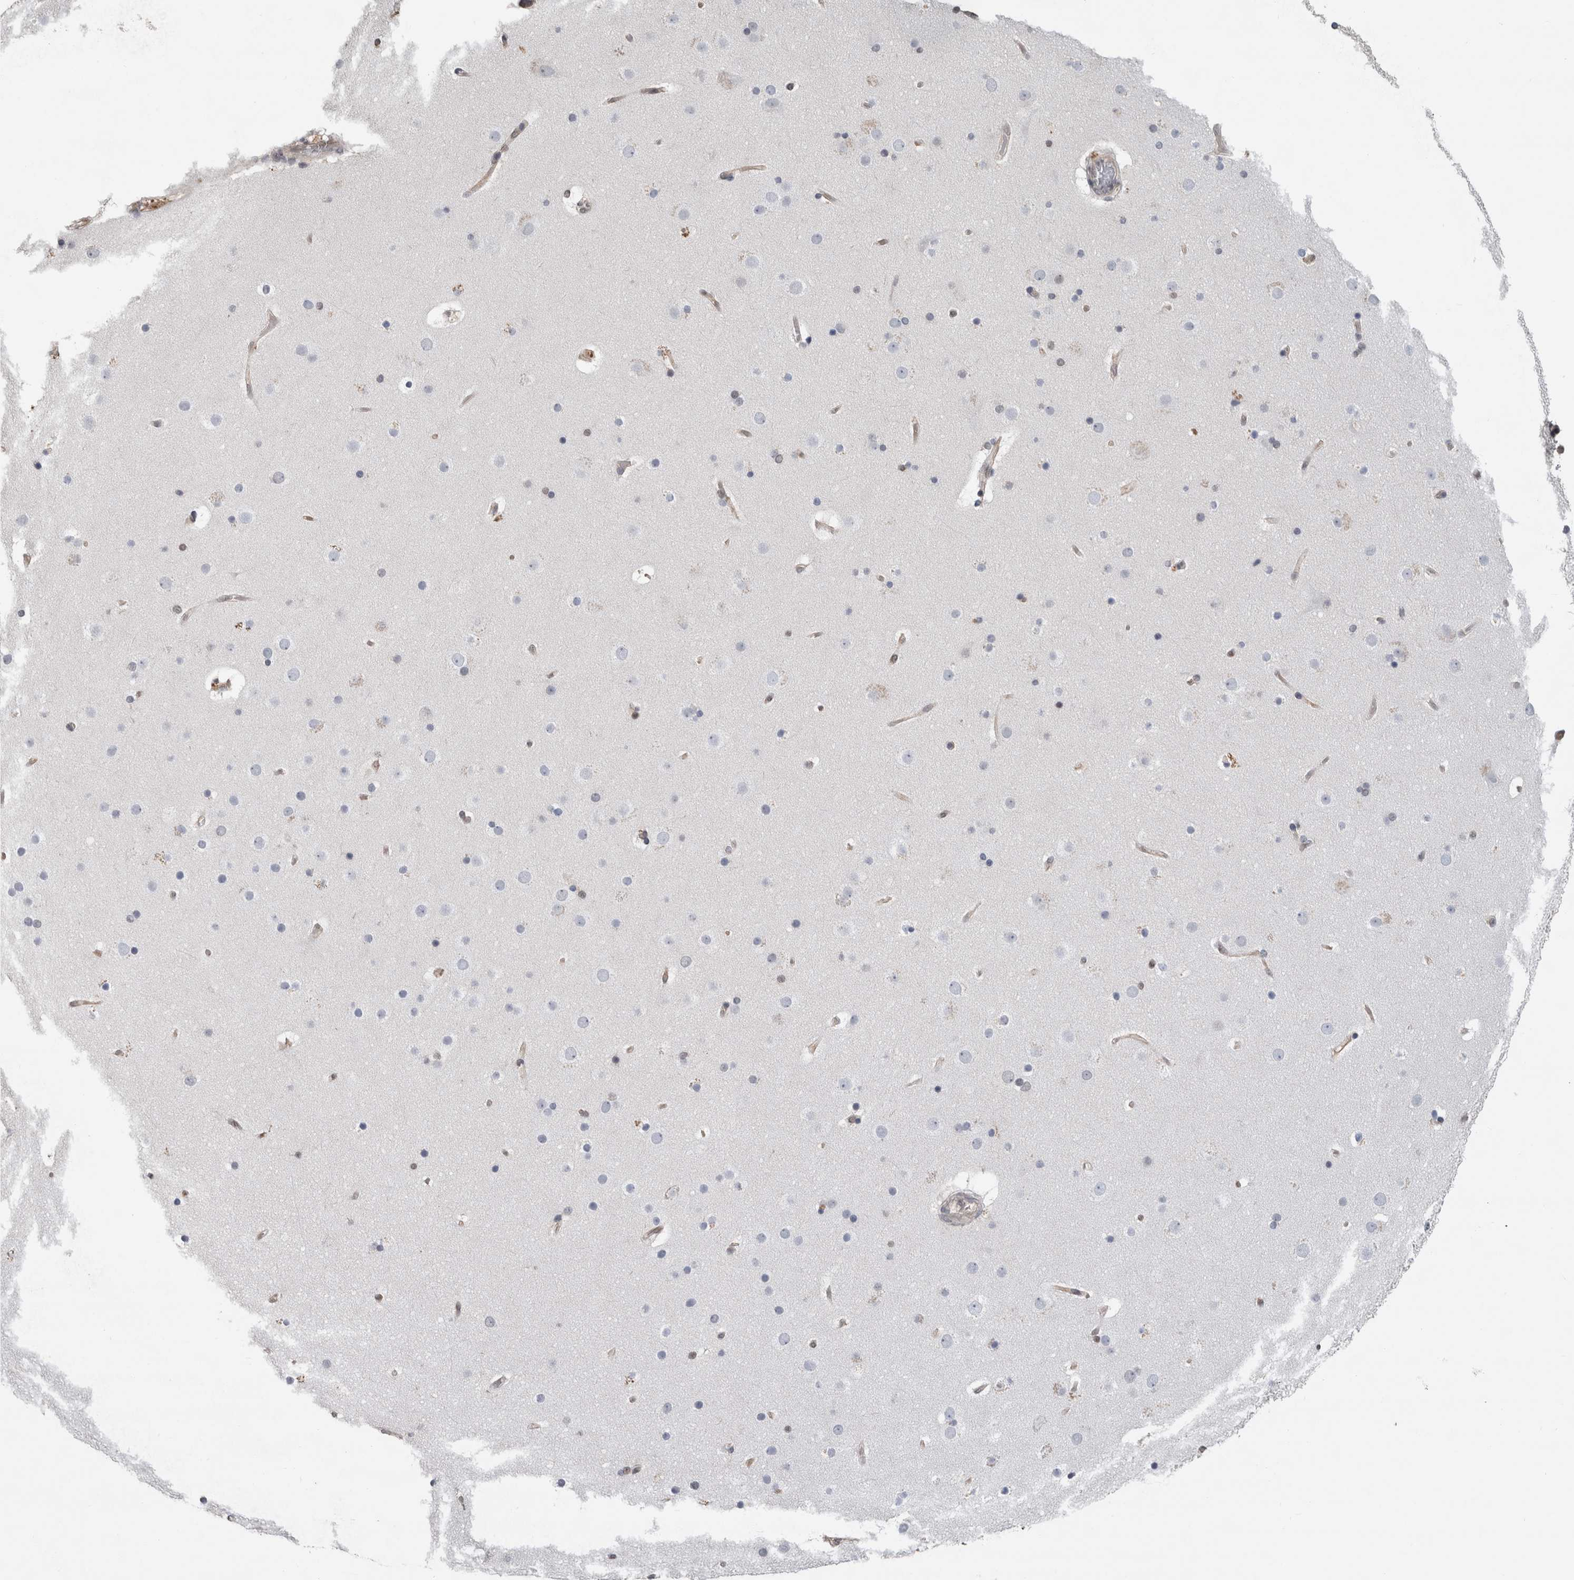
{"staining": {"intensity": "weak", "quantity": "25%-75%", "location": "cytoplasmic/membranous"}, "tissue": "cerebral cortex", "cell_type": "Endothelial cells", "image_type": "normal", "snomed": [{"axis": "morphology", "description": "Normal tissue, NOS"}, {"axis": "topography", "description": "Cerebral cortex"}], "caption": "Human cerebral cortex stained for a protein (brown) exhibits weak cytoplasmic/membranous positive staining in about 25%-75% of endothelial cells.", "gene": "POLD2", "patient": {"sex": "male", "age": 57}}